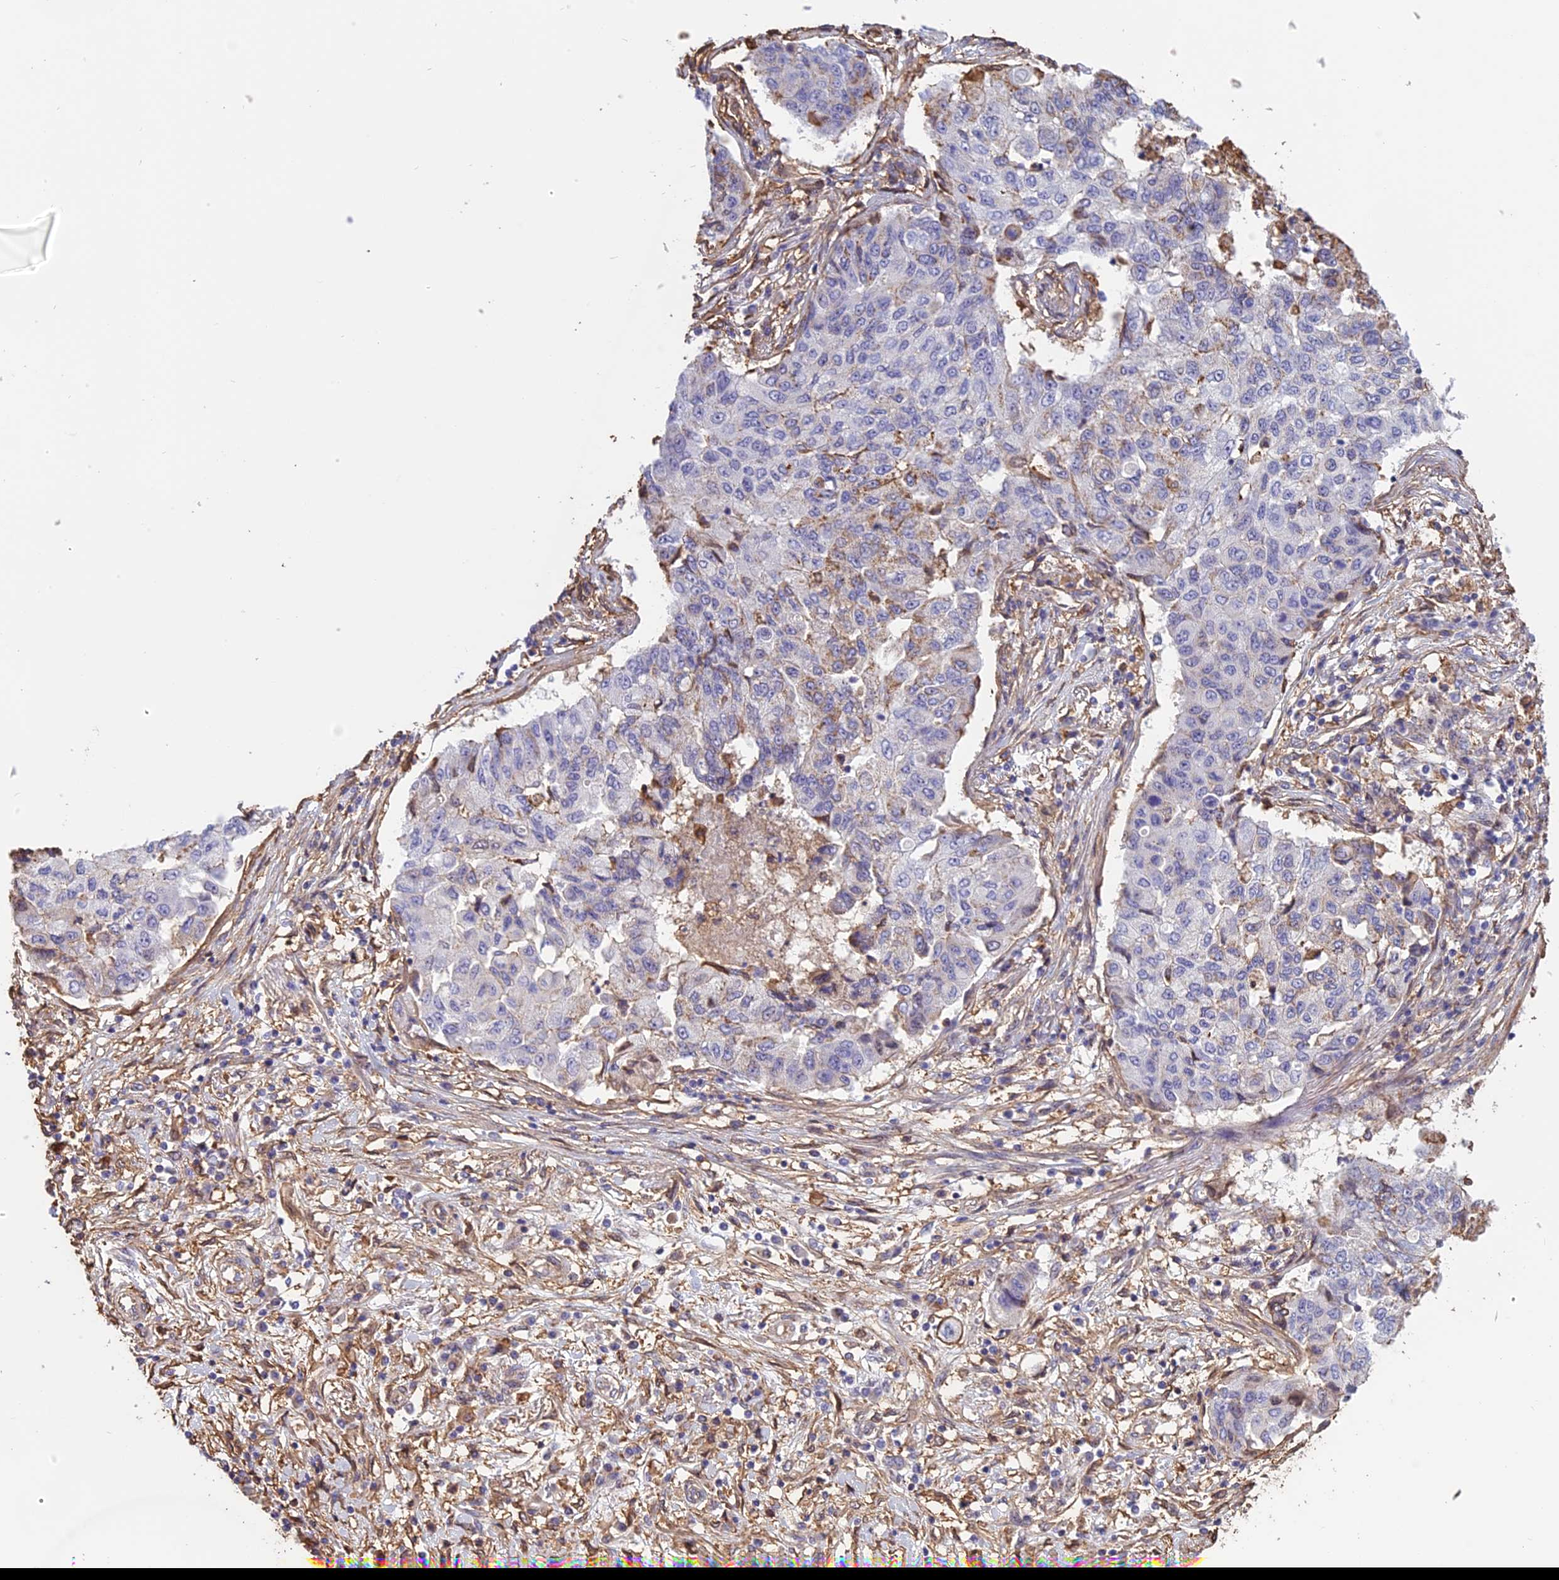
{"staining": {"intensity": "negative", "quantity": "none", "location": "none"}, "tissue": "lung cancer", "cell_type": "Tumor cells", "image_type": "cancer", "snomed": [{"axis": "morphology", "description": "Squamous cell carcinoma, NOS"}, {"axis": "topography", "description": "Lung"}], "caption": "Image shows no significant protein expression in tumor cells of lung squamous cell carcinoma.", "gene": "TMEM255B", "patient": {"sex": "male", "age": 74}}